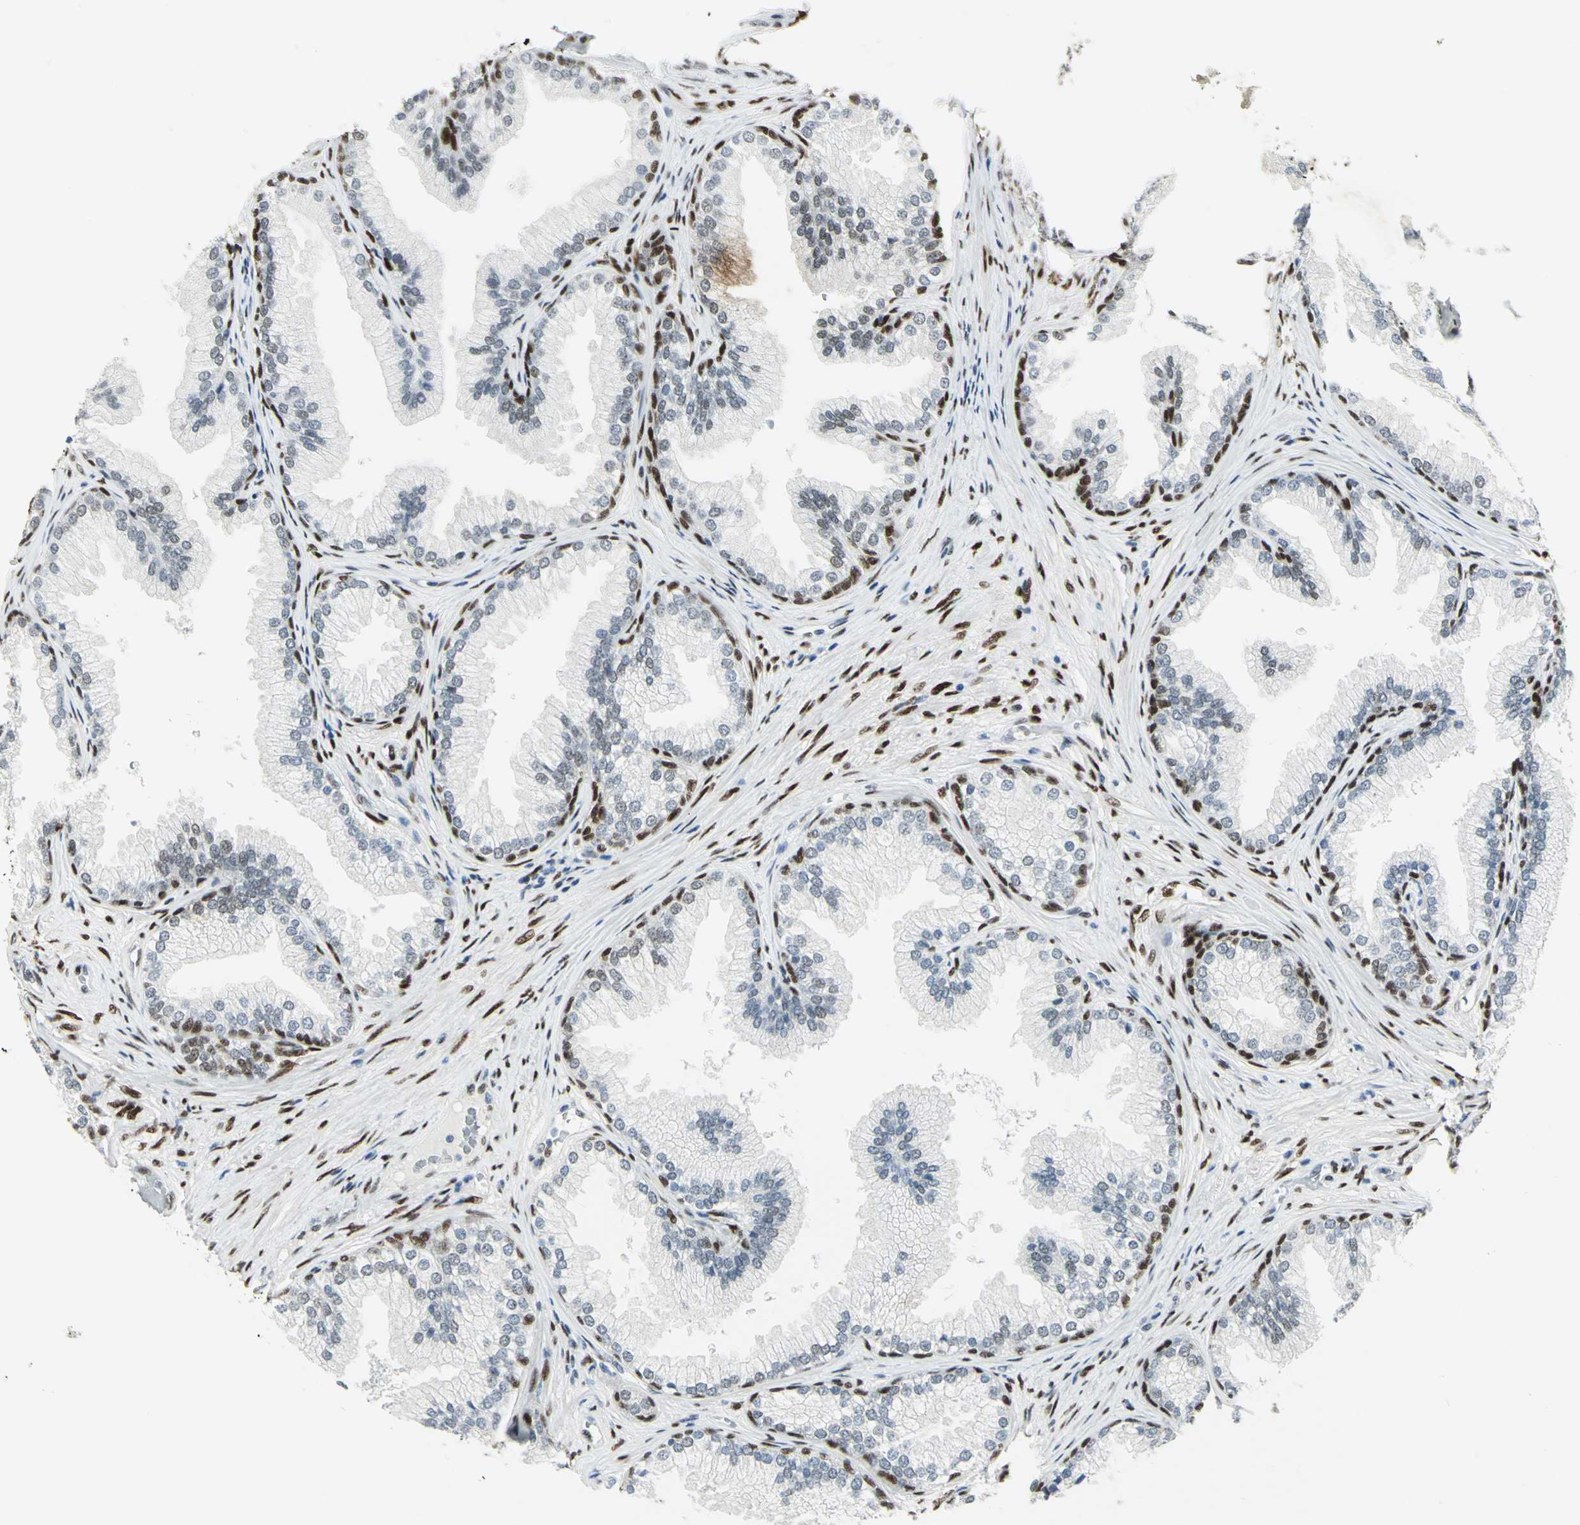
{"staining": {"intensity": "moderate", "quantity": "<25%", "location": "nuclear"}, "tissue": "prostate", "cell_type": "Glandular cells", "image_type": "normal", "snomed": [{"axis": "morphology", "description": "Normal tissue, NOS"}, {"axis": "topography", "description": "Prostate"}], "caption": "Protein positivity by IHC reveals moderate nuclear expression in about <25% of glandular cells in unremarkable prostate.", "gene": "MEIS2", "patient": {"sex": "male", "age": 76}}